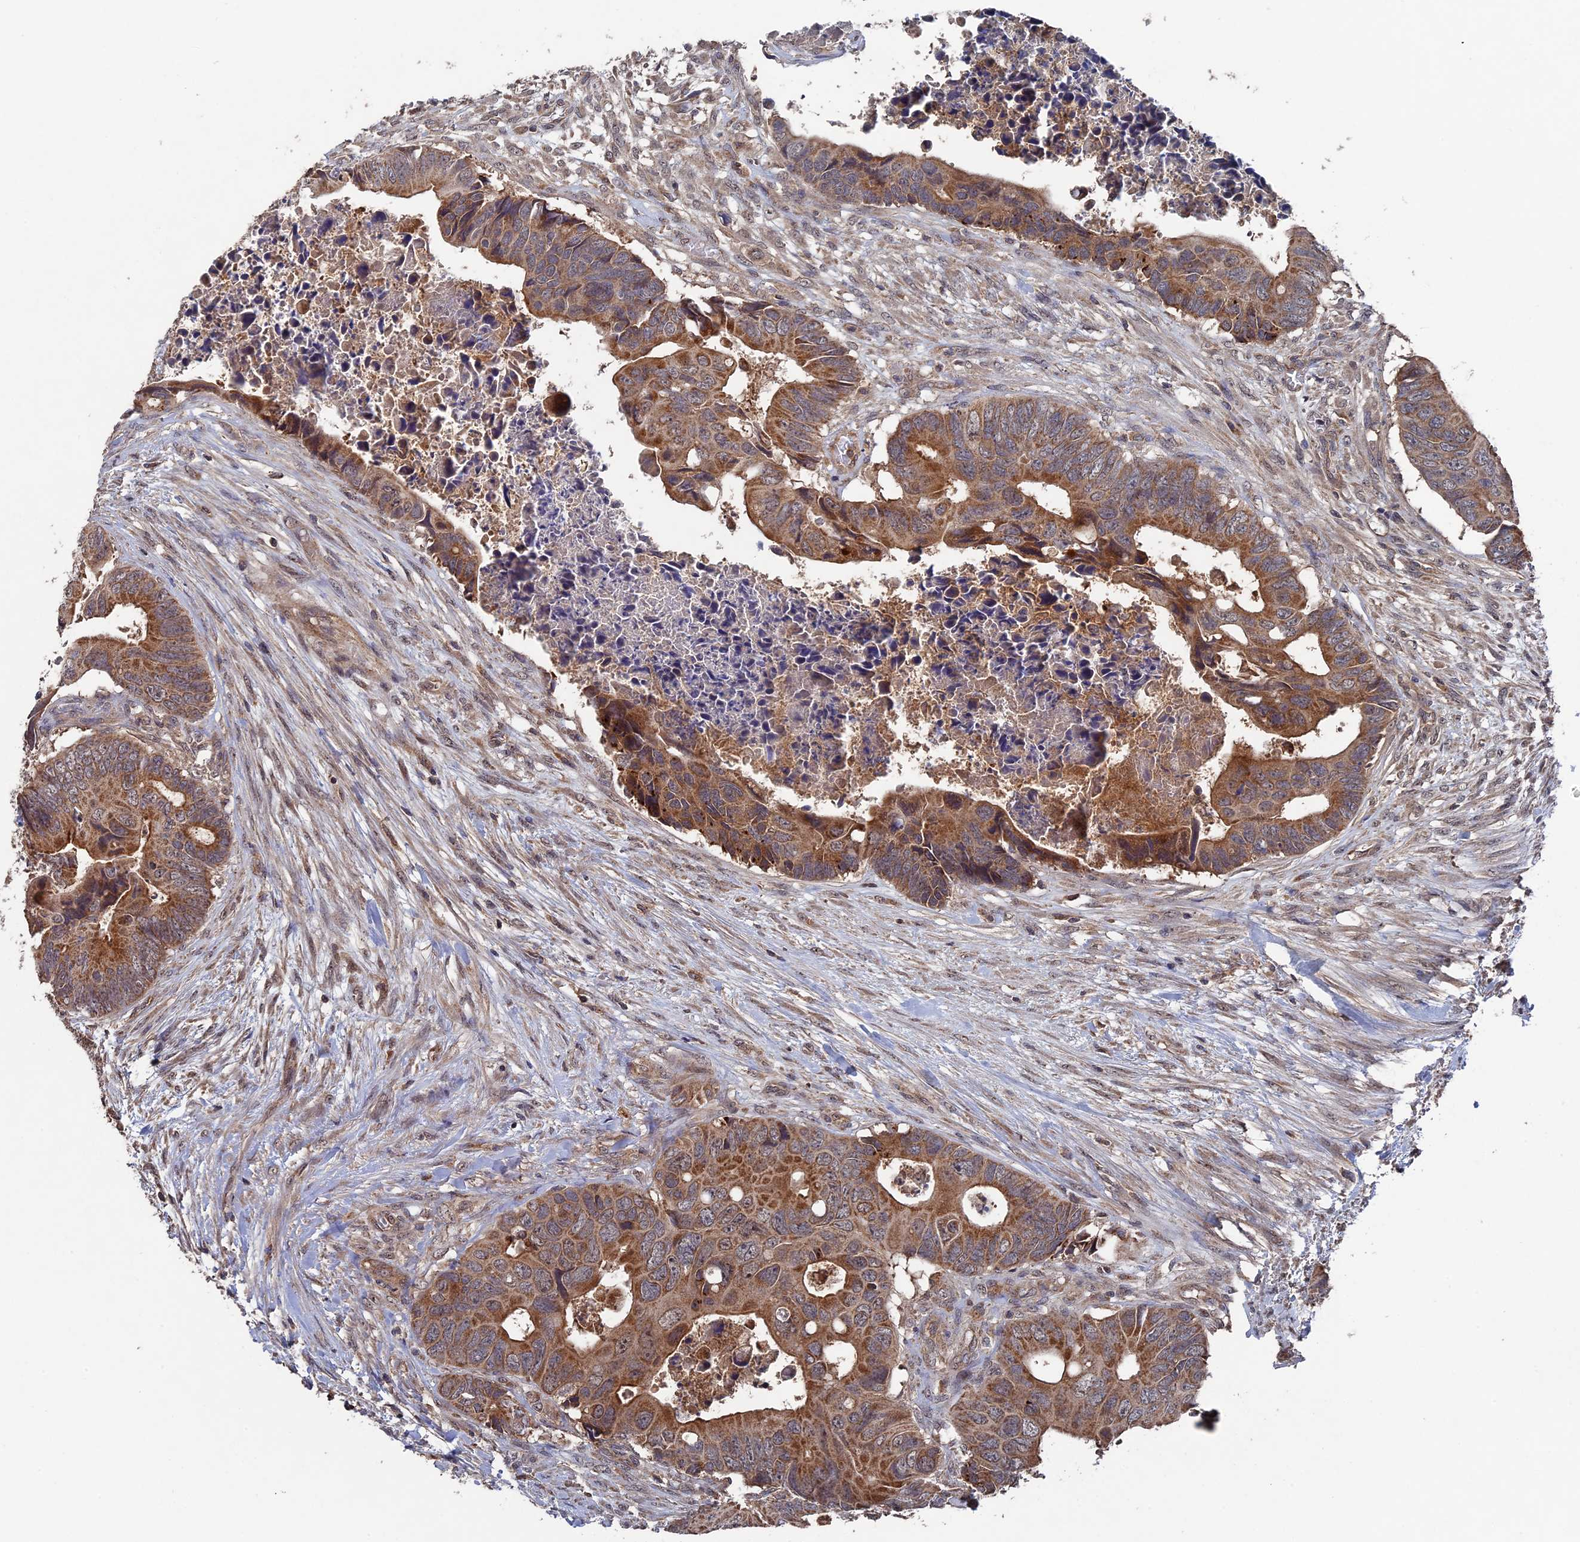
{"staining": {"intensity": "moderate", "quantity": ">75%", "location": "cytoplasmic/membranous"}, "tissue": "colorectal cancer", "cell_type": "Tumor cells", "image_type": "cancer", "snomed": [{"axis": "morphology", "description": "Adenocarcinoma, NOS"}, {"axis": "topography", "description": "Rectum"}], "caption": "An immunohistochemistry (IHC) image of tumor tissue is shown. Protein staining in brown shows moderate cytoplasmic/membranous positivity in colorectal cancer within tumor cells.", "gene": "RAB15", "patient": {"sex": "female", "age": 78}}